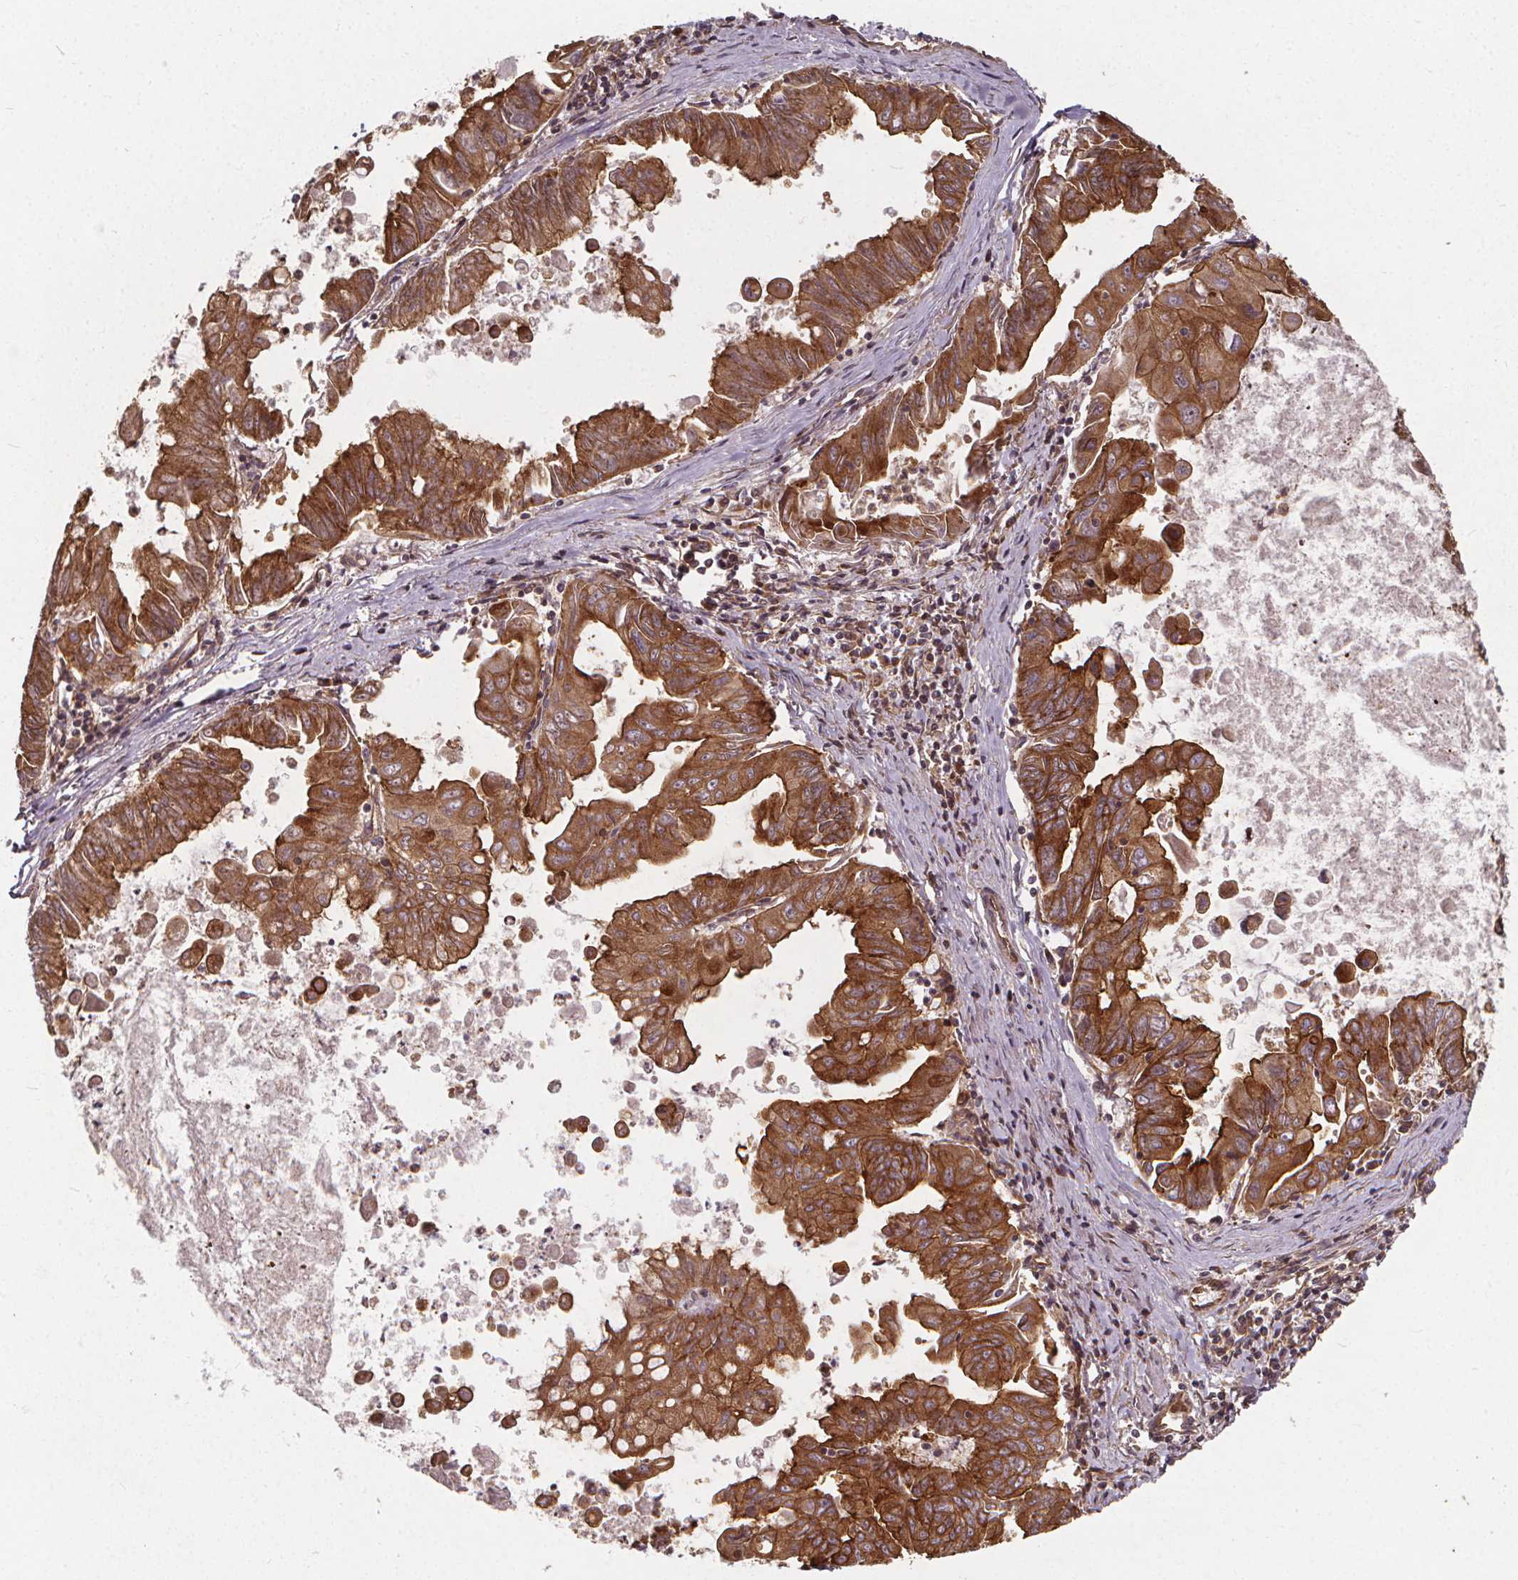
{"staining": {"intensity": "strong", "quantity": ">75%", "location": "cytoplasmic/membranous"}, "tissue": "stomach cancer", "cell_type": "Tumor cells", "image_type": "cancer", "snomed": [{"axis": "morphology", "description": "Adenocarcinoma, NOS"}, {"axis": "topography", "description": "Stomach, upper"}], "caption": "Human stomach adenocarcinoma stained with a brown dye displays strong cytoplasmic/membranous positive staining in approximately >75% of tumor cells.", "gene": "CLINT1", "patient": {"sex": "male", "age": 80}}